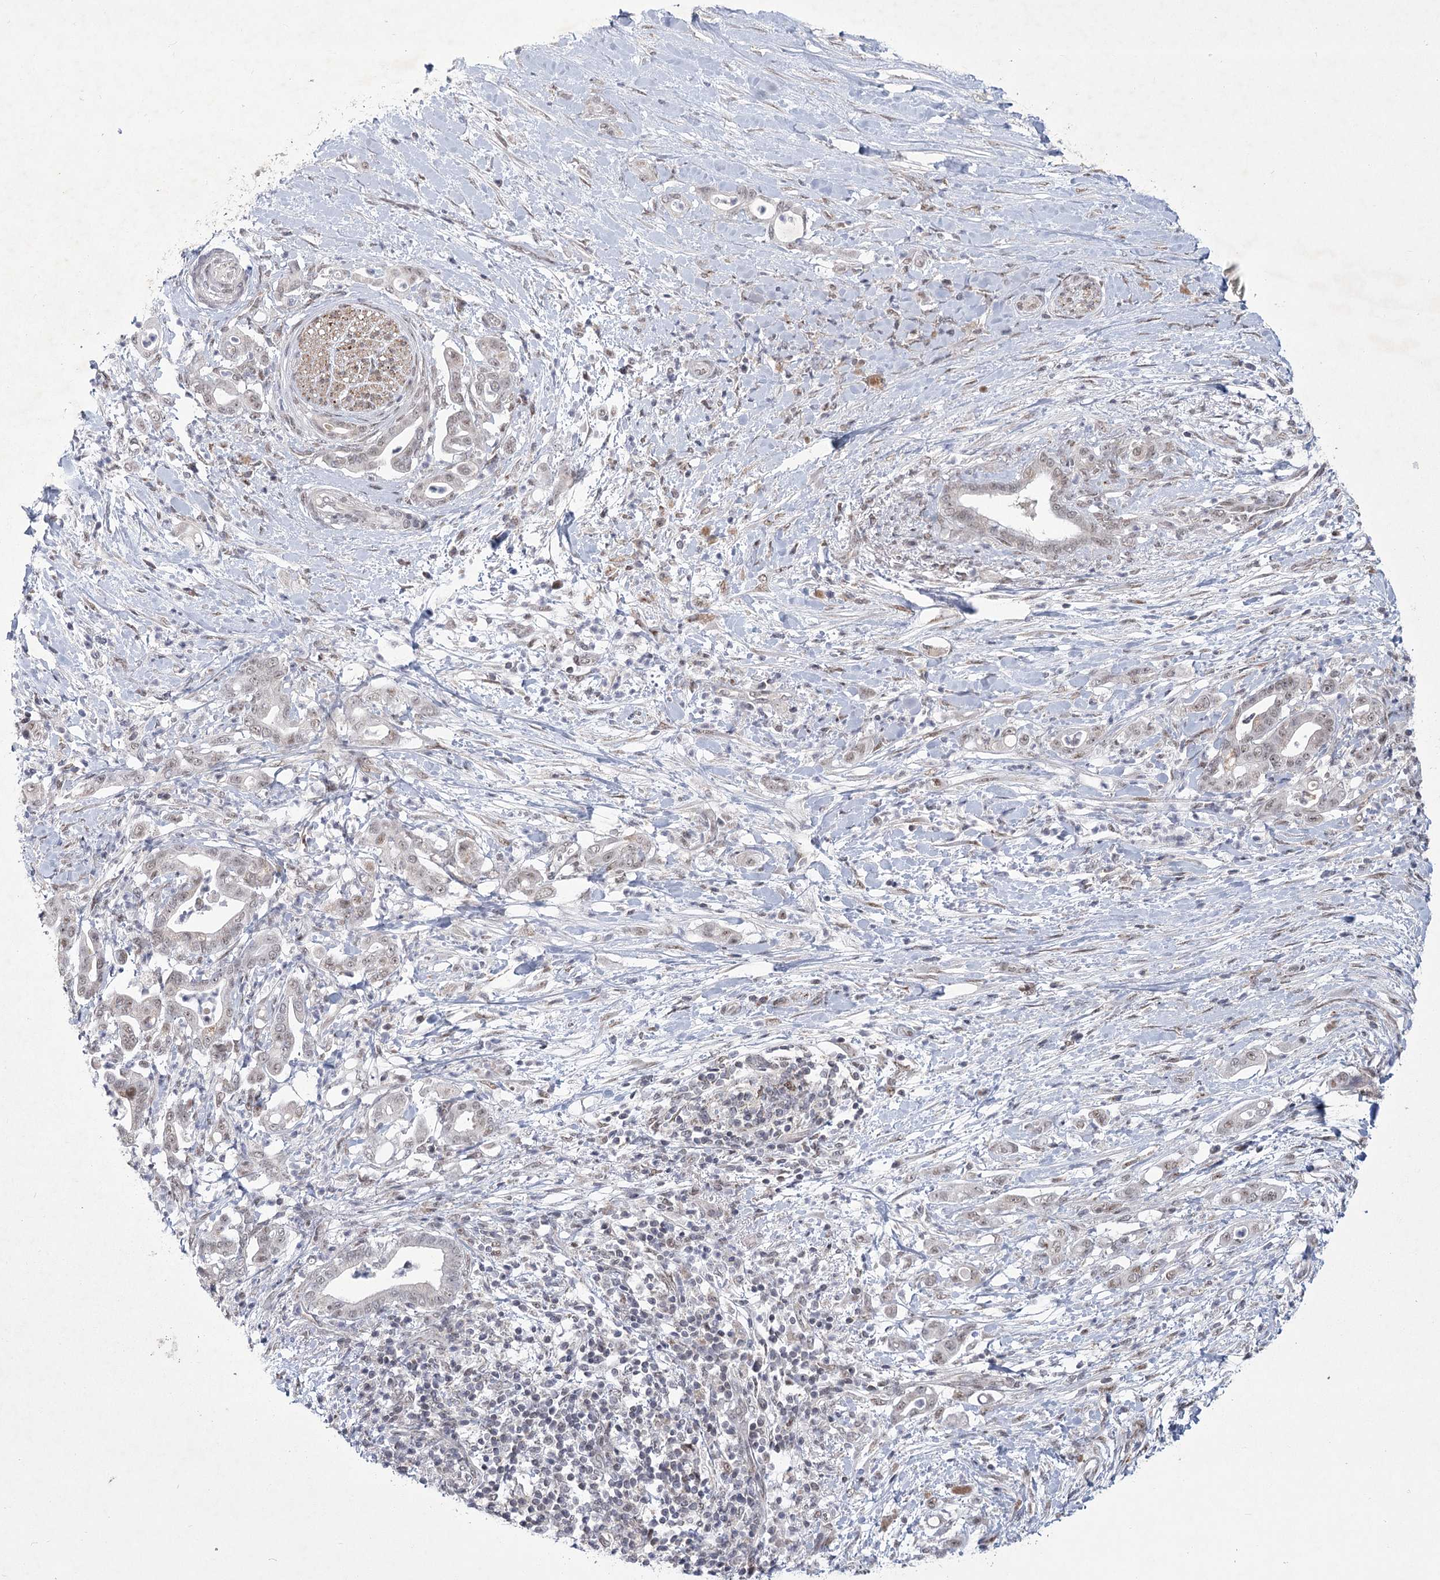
{"staining": {"intensity": "weak", "quantity": ">75%", "location": "nuclear"}, "tissue": "pancreatic cancer", "cell_type": "Tumor cells", "image_type": "cancer", "snomed": [{"axis": "morphology", "description": "Adenocarcinoma, NOS"}, {"axis": "topography", "description": "Pancreas"}], "caption": "Adenocarcinoma (pancreatic) tissue exhibits weak nuclear positivity in approximately >75% of tumor cells Nuclei are stained in blue.", "gene": "CIB4", "patient": {"sex": "female", "age": 55}}